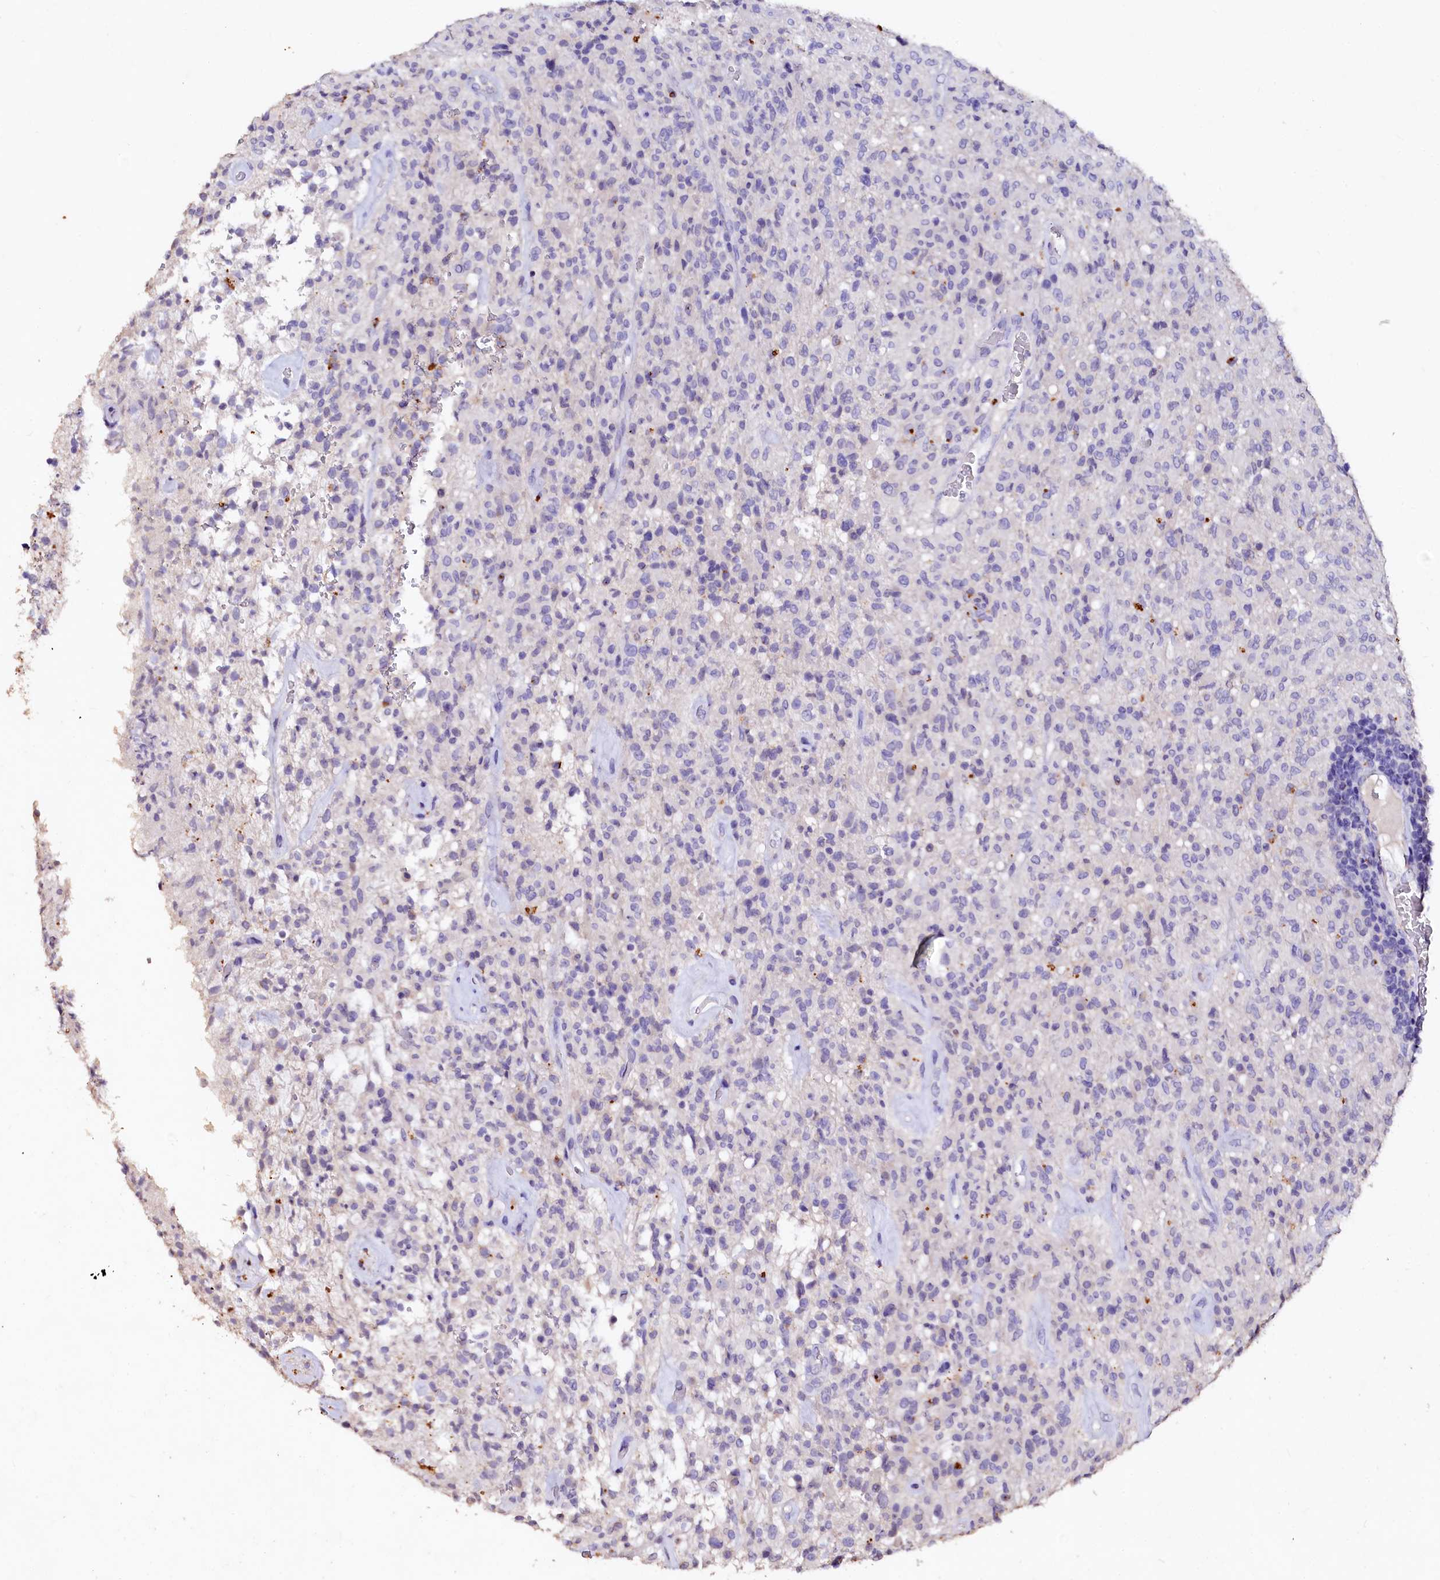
{"staining": {"intensity": "negative", "quantity": "none", "location": "none"}, "tissue": "glioma", "cell_type": "Tumor cells", "image_type": "cancer", "snomed": [{"axis": "morphology", "description": "Glioma, malignant, High grade"}, {"axis": "topography", "description": "Brain"}], "caption": "The histopathology image exhibits no significant expression in tumor cells of glioma.", "gene": "VPS36", "patient": {"sex": "female", "age": 57}}